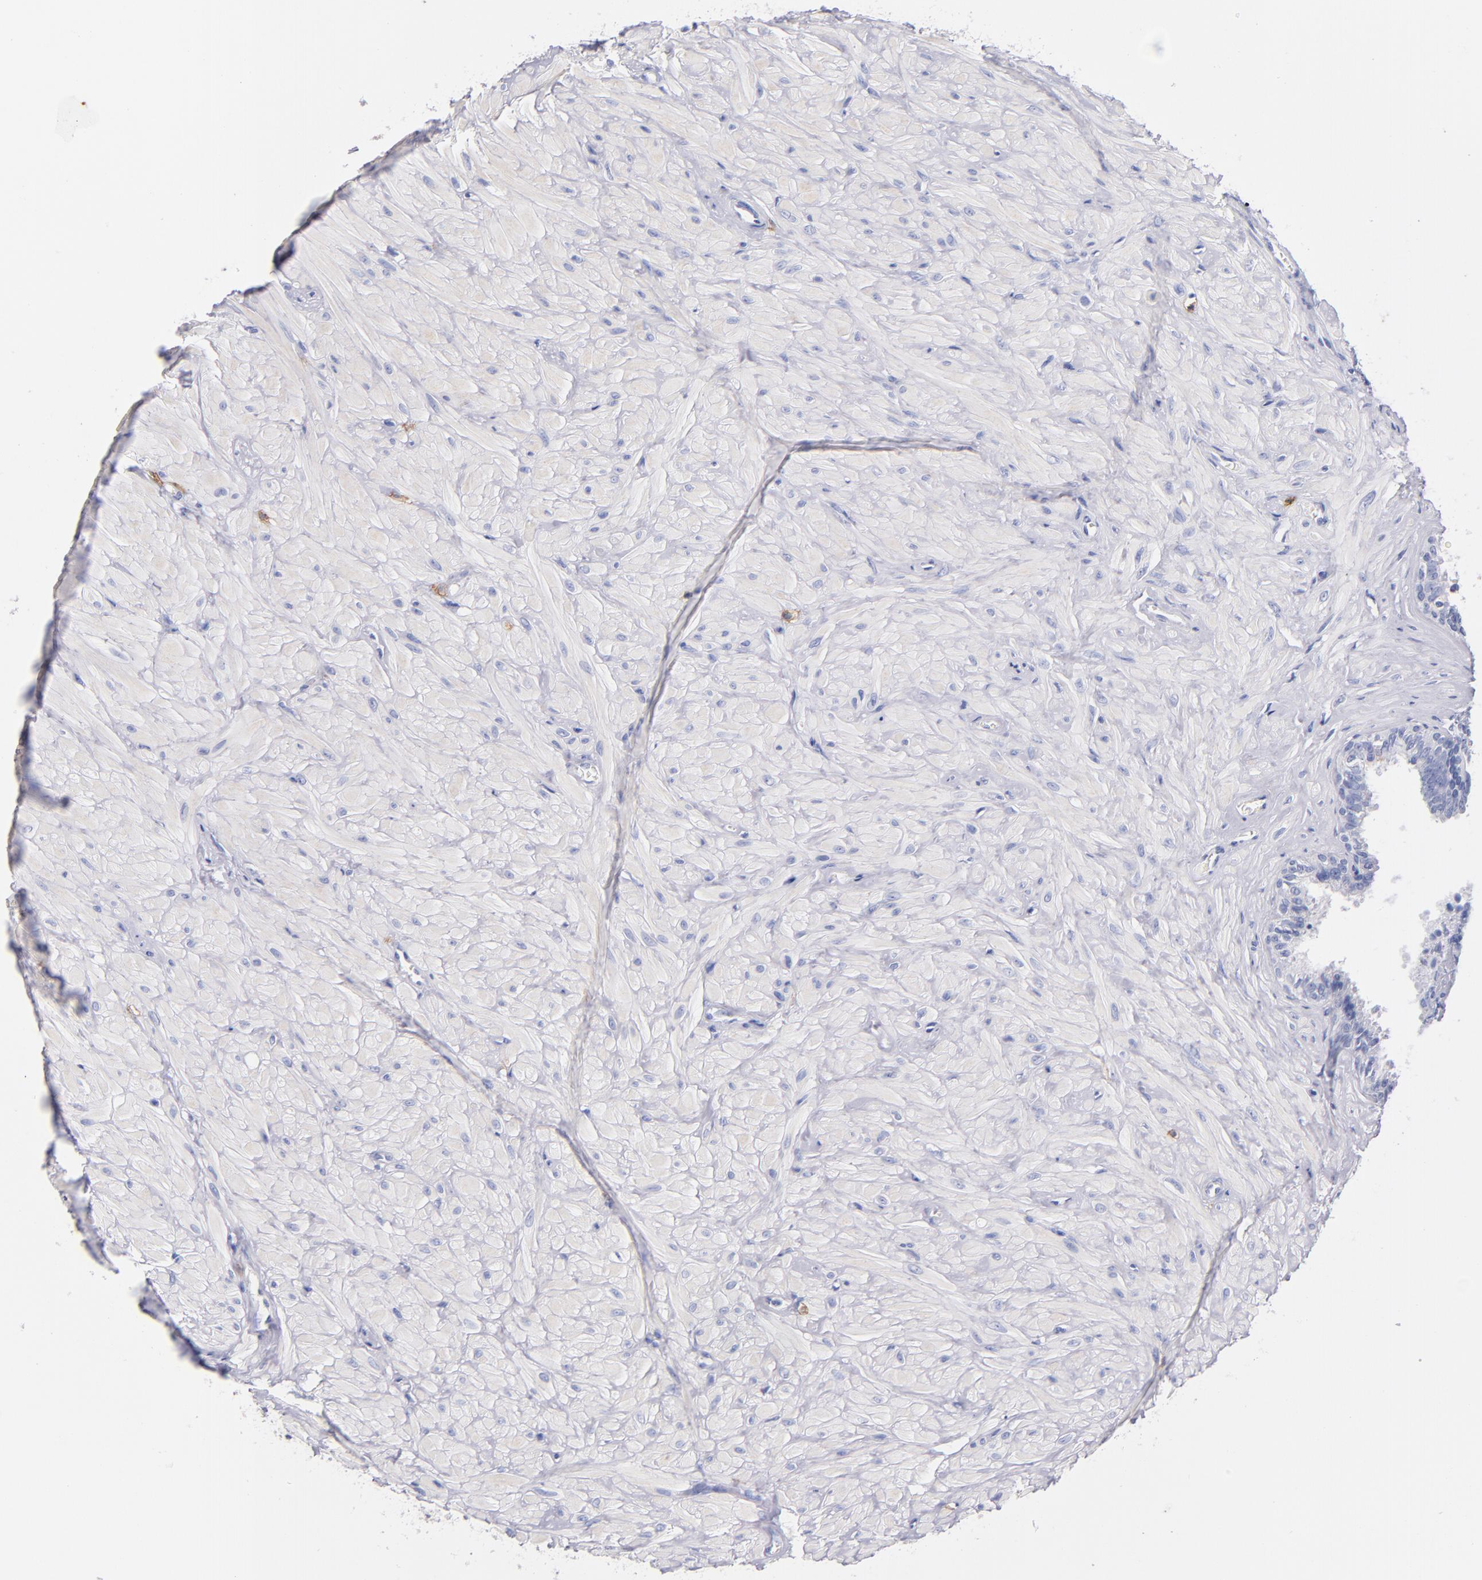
{"staining": {"intensity": "negative", "quantity": "none", "location": "none"}, "tissue": "seminal vesicle", "cell_type": "Glandular cells", "image_type": "normal", "snomed": [{"axis": "morphology", "description": "Normal tissue, NOS"}, {"axis": "topography", "description": "Seminal veicle"}], "caption": "A histopathology image of seminal vesicle stained for a protein displays no brown staining in glandular cells. (DAB IHC visualized using brightfield microscopy, high magnification).", "gene": "KIT", "patient": {"sex": "male", "age": 26}}